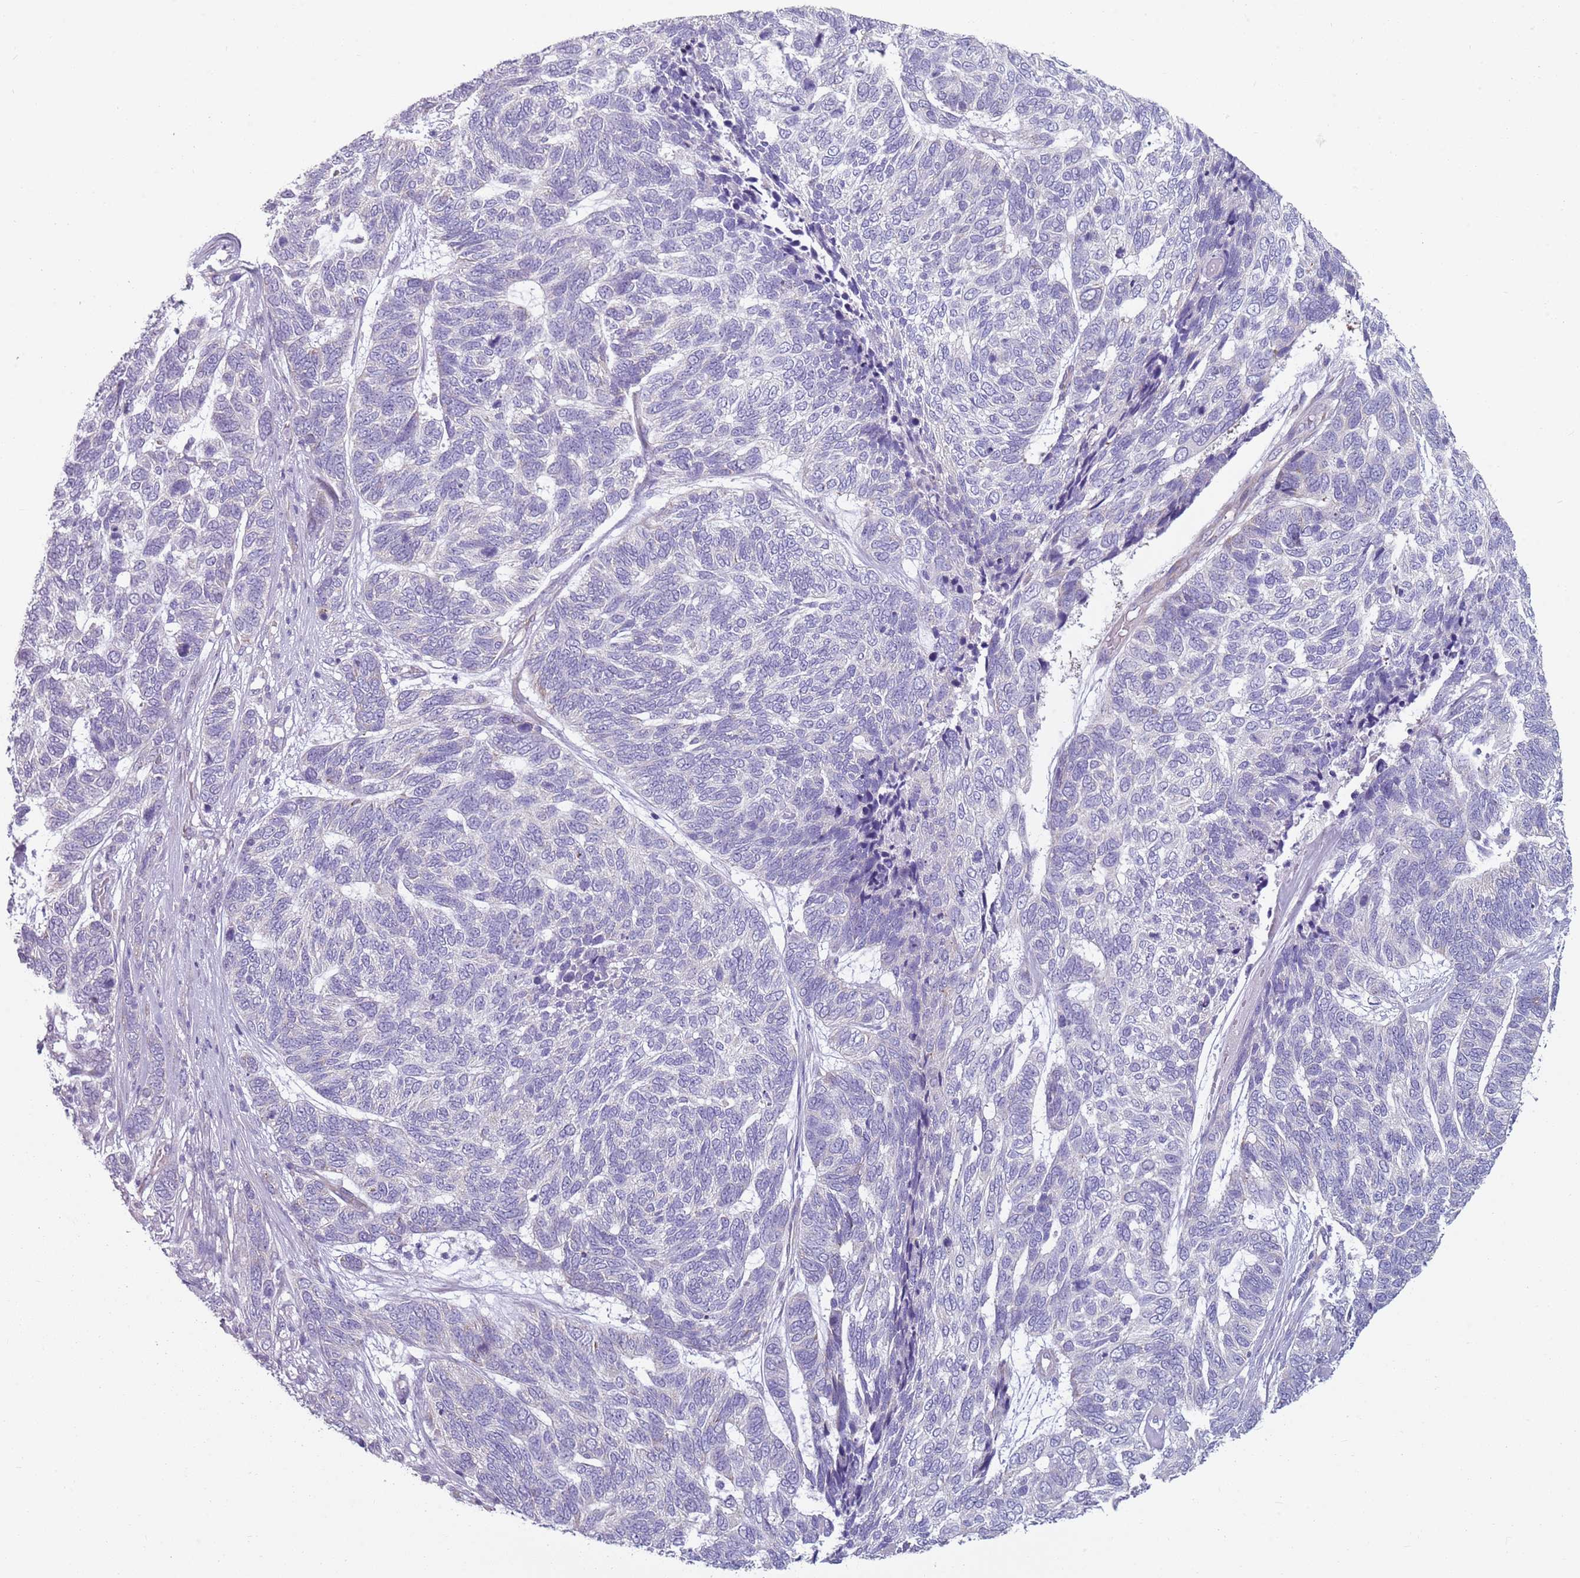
{"staining": {"intensity": "negative", "quantity": "none", "location": "none"}, "tissue": "skin cancer", "cell_type": "Tumor cells", "image_type": "cancer", "snomed": [{"axis": "morphology", "description": "Basal cell carcinoma"}, {"axis": "topography", "description": "Skin"}], "caption": "Photomicrograph shows no protein expression in tumor cells of skin cancer (basal cell carcinoma) tissue.", "gene": "ZNF583", "patient": {"sex": "female", "age": 65}}